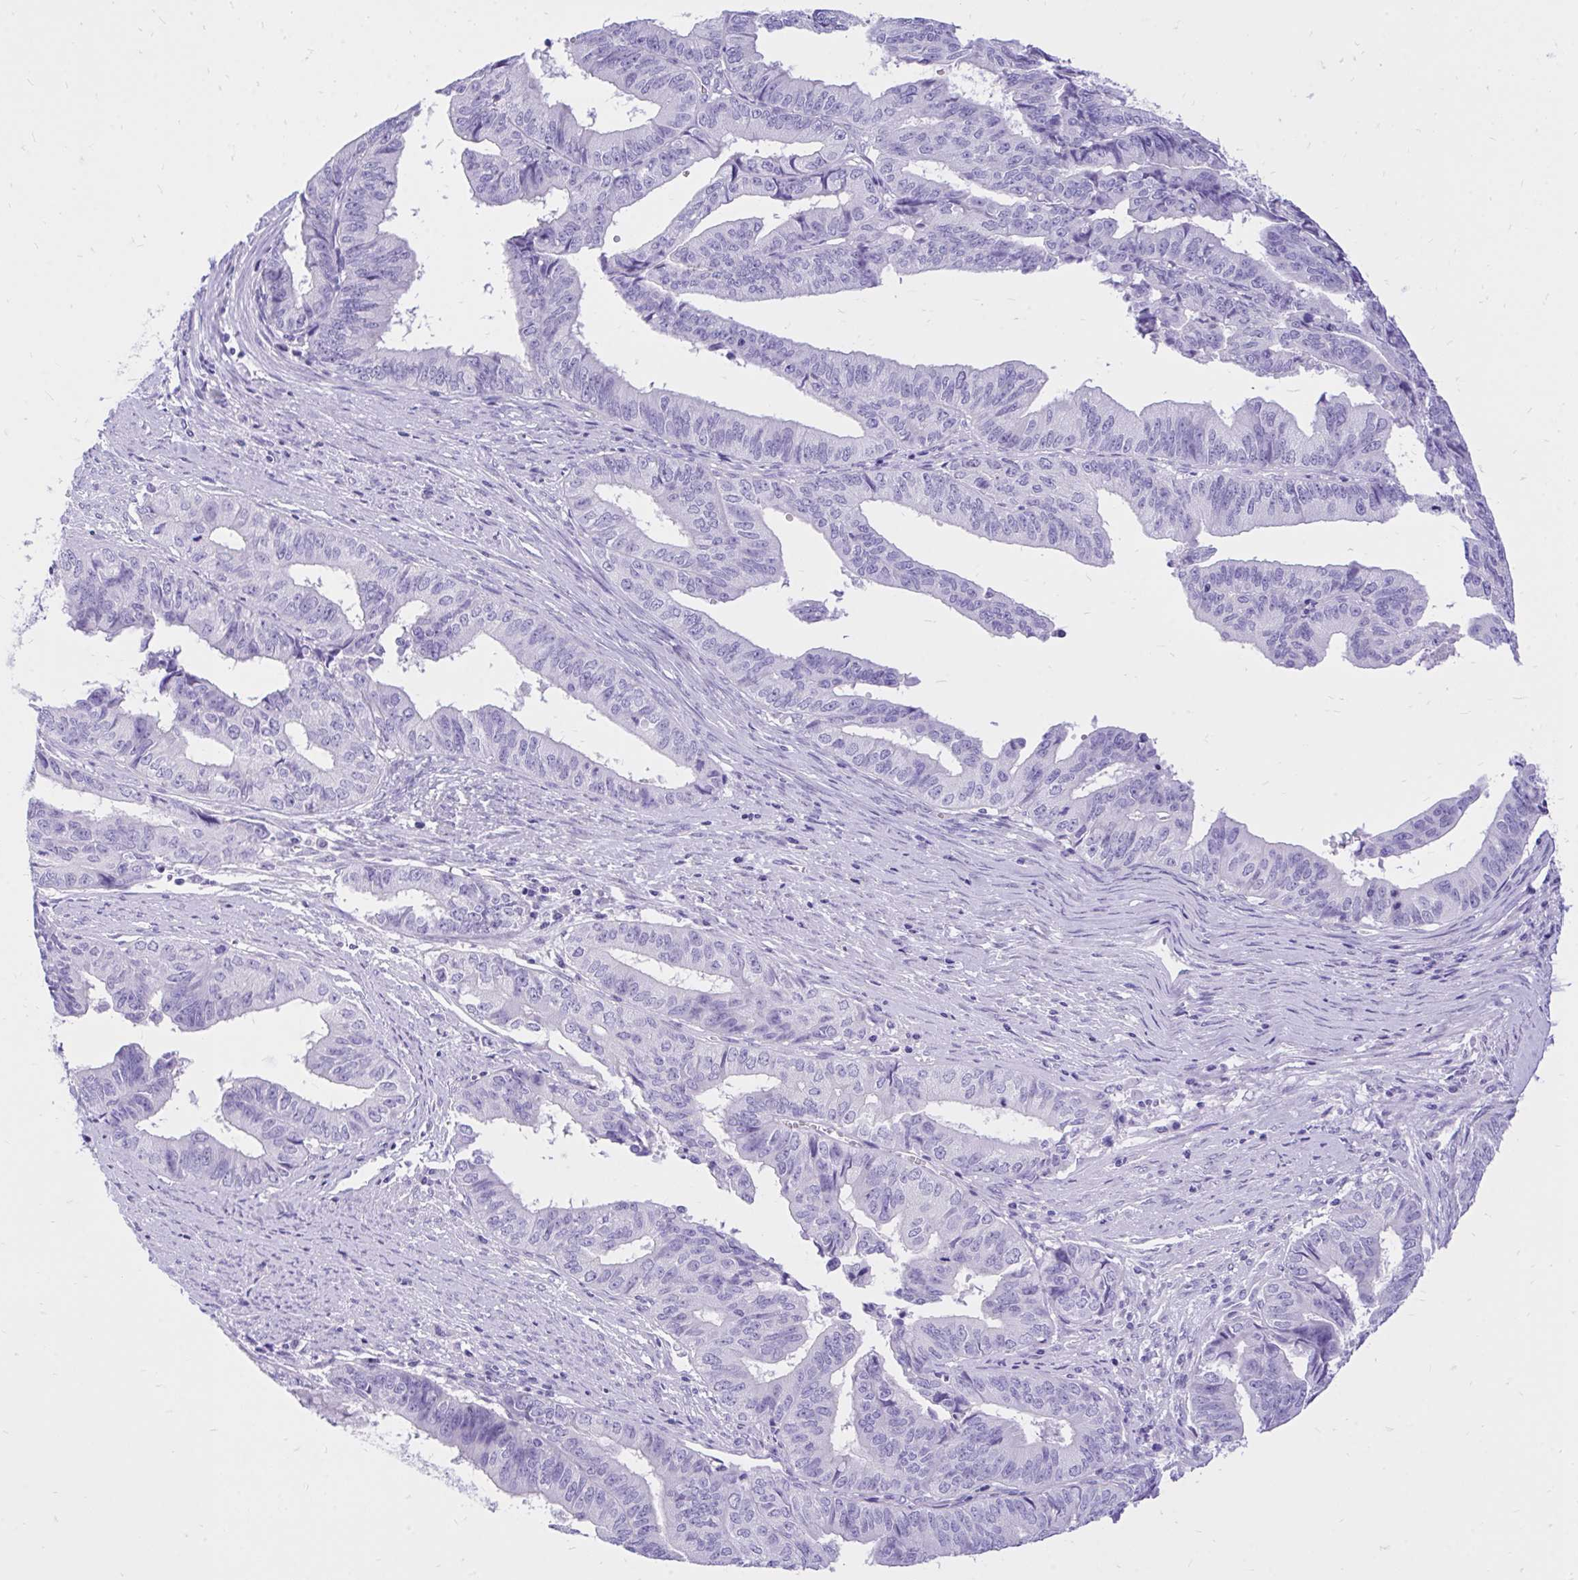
{"staining": {"intensity": "negative", "quantity": "none", "location": "none"}, "tissue": "endometrial cancer", "cell_type": "Tumor cells", "image_type": "cancer", "snomed": [{"axis": "morphology", "description": "Adenocarcinoma, NOS"}, {"axis": "topography", "description": "Endometrium"}], "caption": "This is a histopathology image of IHC staining of endometrial cancer (adenocarcinoma), which shows no staining in tumor cells. (Stains: DAB immunohistochemistry with hematoxylin counter stain, Microscopy: brightfield microscopy at high magnification).", "gene": "MON1A", "patient": {"sex": "female", "age": 65}}